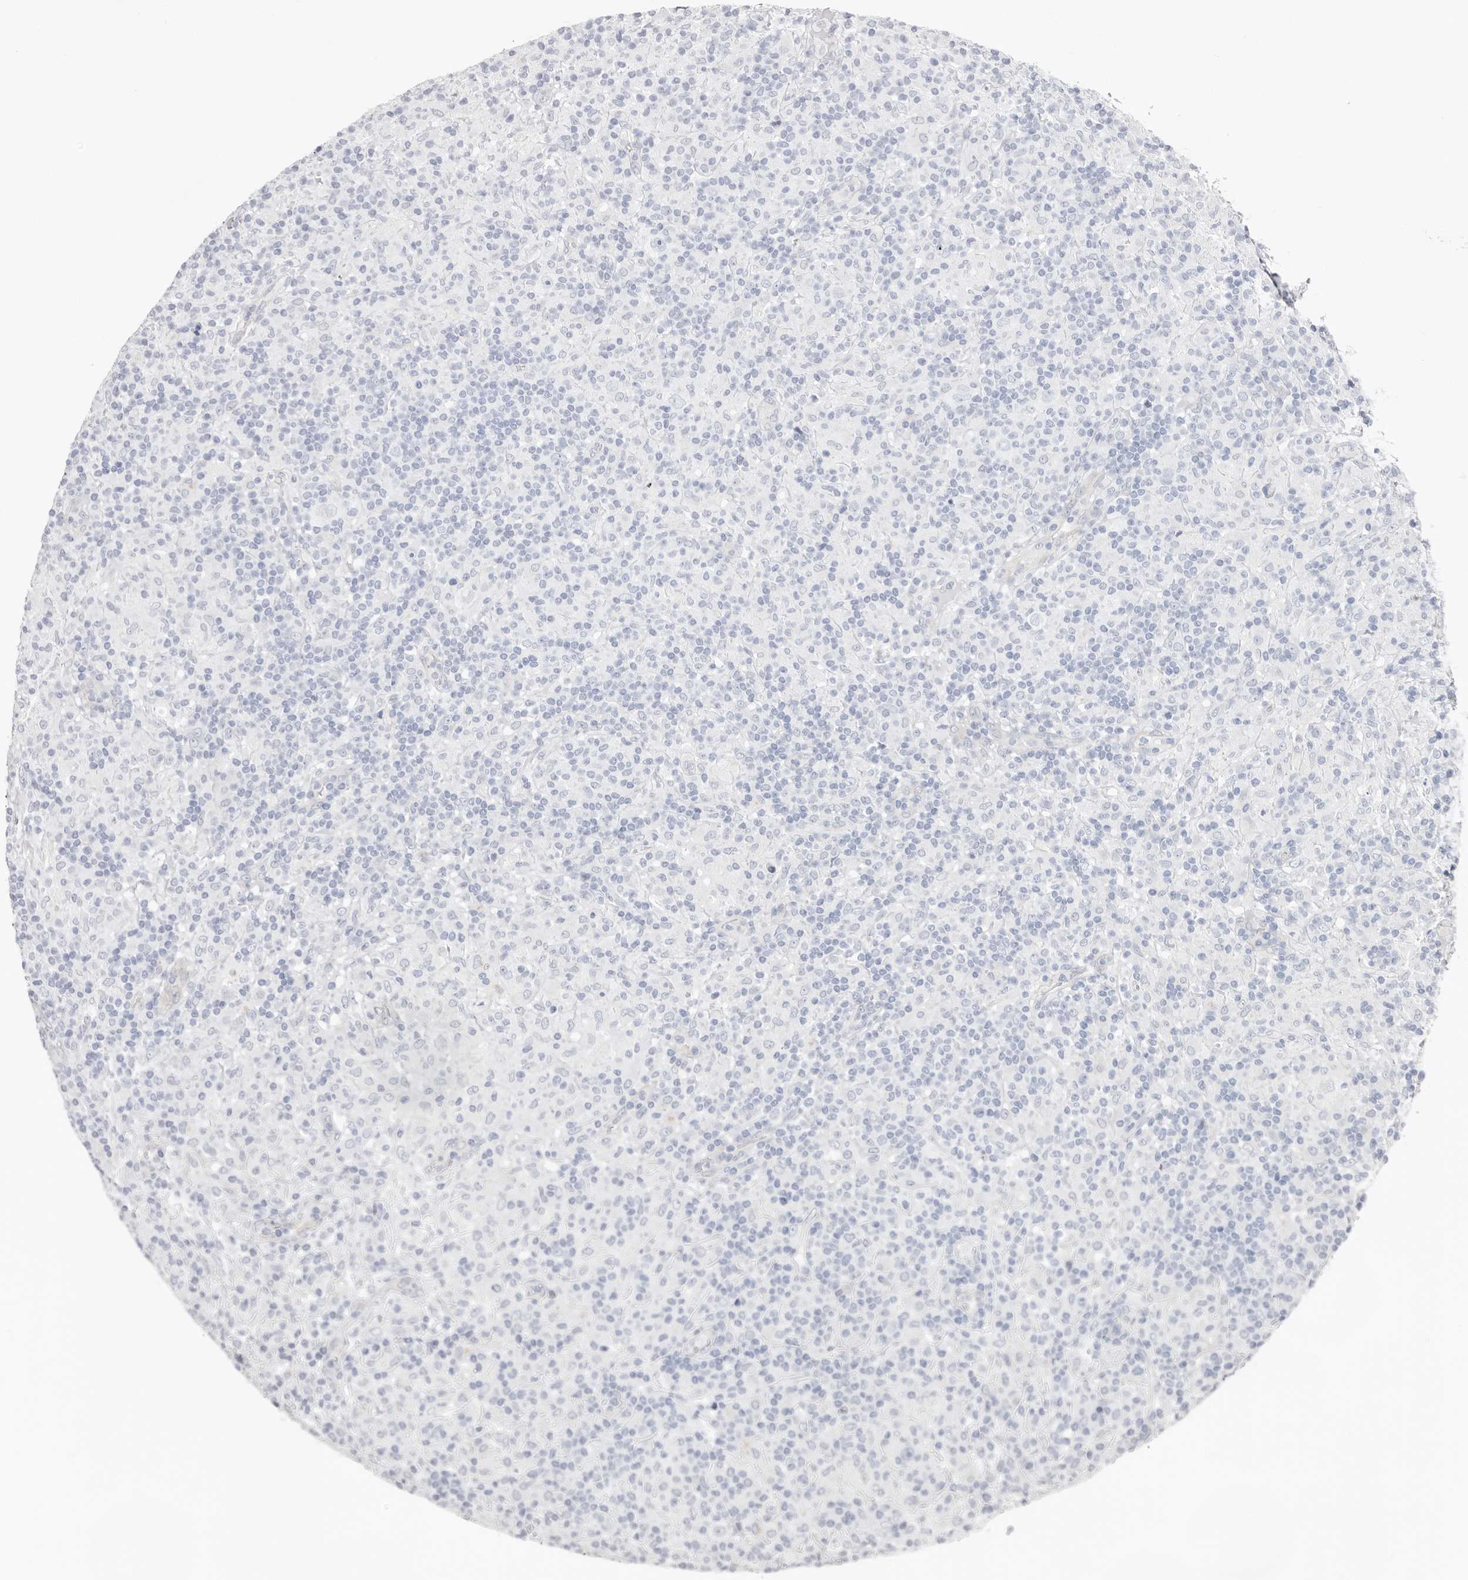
{"staining": {"intensity": "negative", "quantity": "none", "location": "none"}, "tissue": "lymphoma", "cell_type": "Tumor cells", "image_type": "cancer", "snomed": [{"axis": "morphology", "description": "Hodgkin's disease, NOS"}, {"axis": "topography", "description": "Lymph node"}], "caption": "Immunohistochemical staining of human lymphoma reveals no significant positivity in tumor cells.", "gene": "PKDCC", "patient": {"sex": "male", "age": 70}}